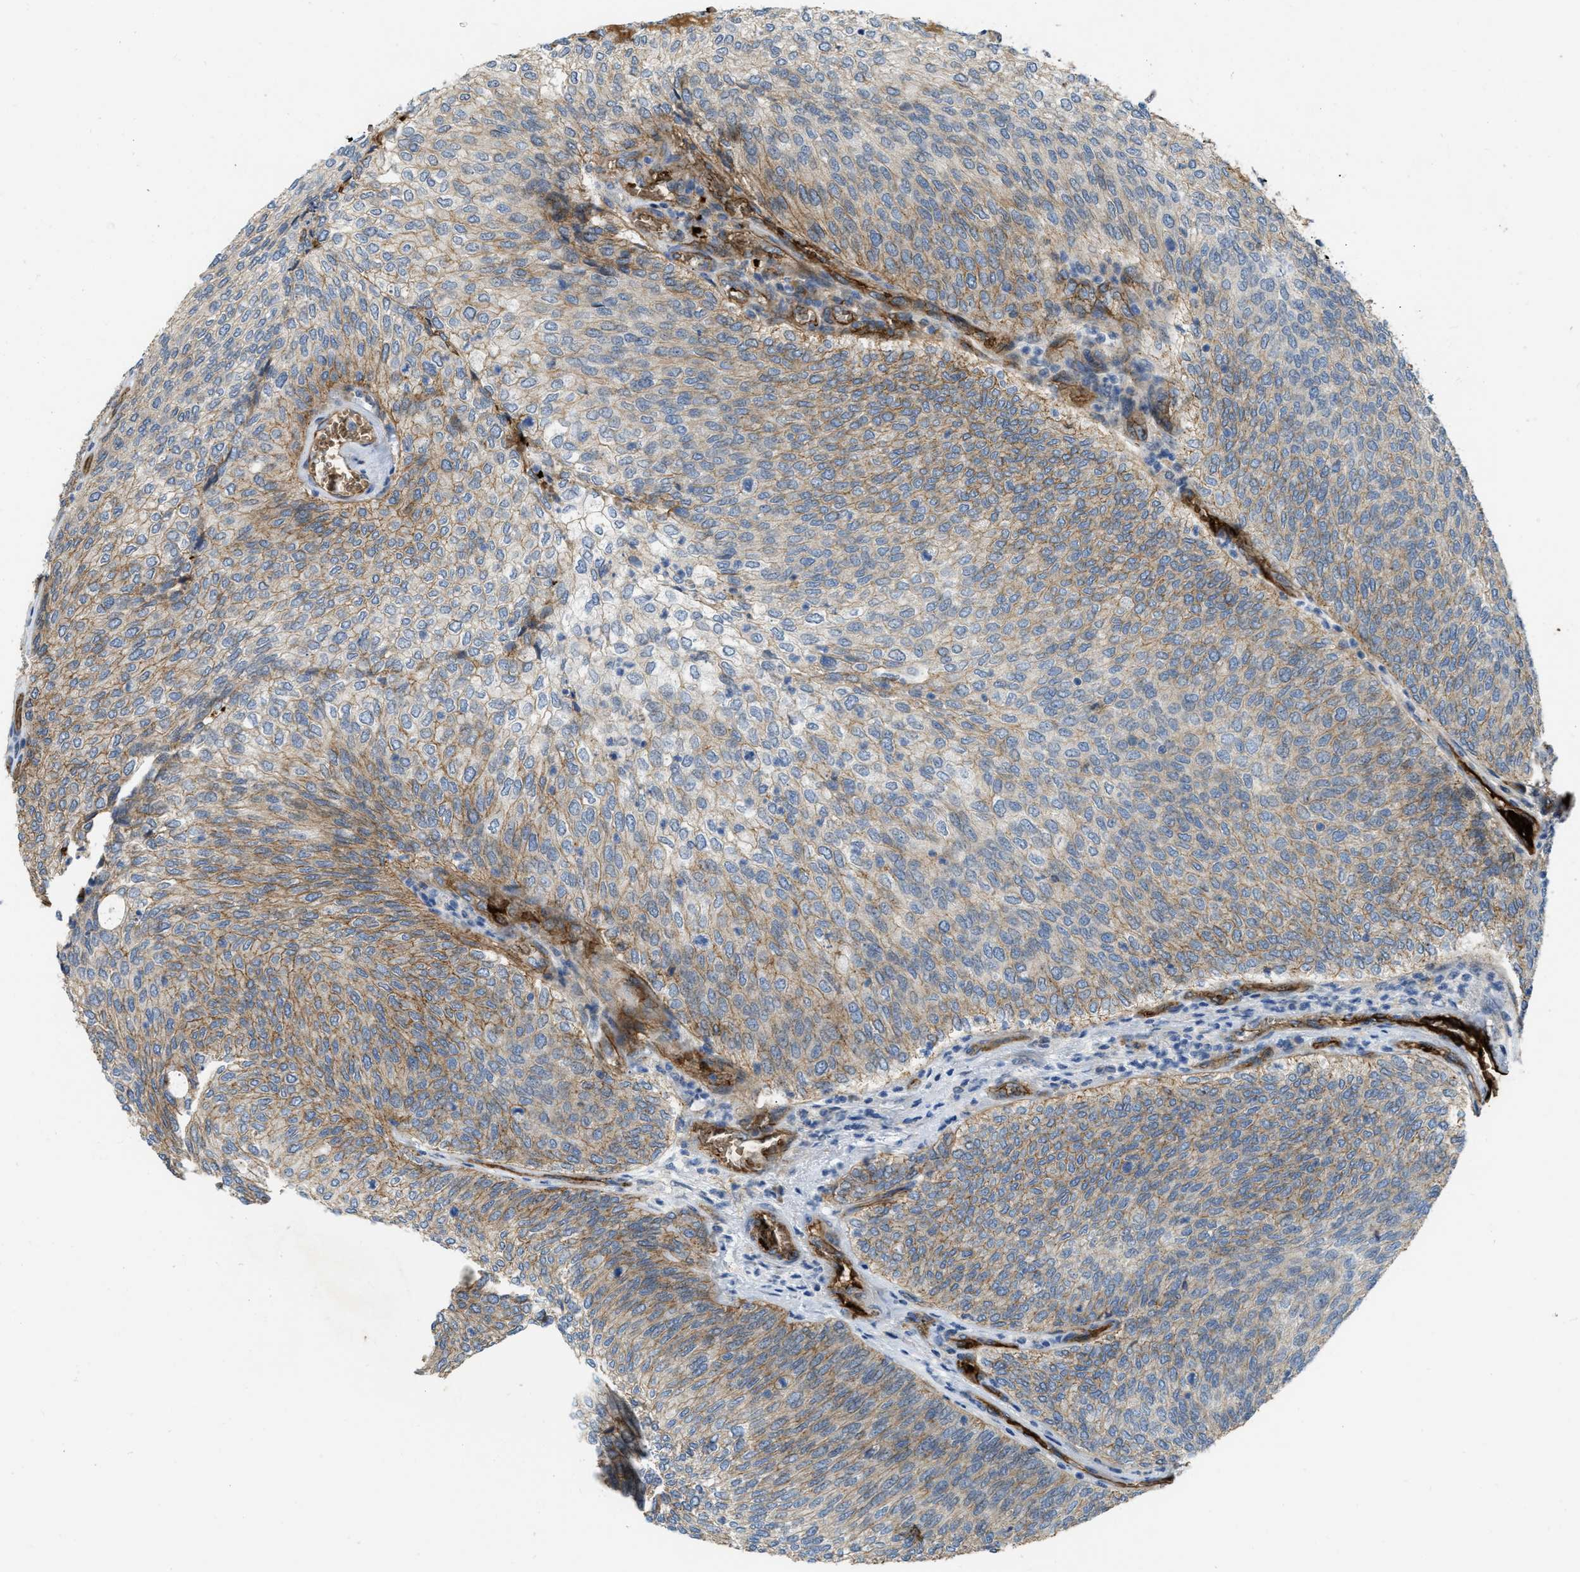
{"staining": {"intensity": "moderate", "quantity": "25%-75%", "location": "cytoplasmic/membranous"}, "tissue": "urothelial cancer", "cell_type": "Tumor cells", "image_type": "cancer", "snomed": [{"axis": "morphology", "description": "Urothelial carcinoma, Low grade"}, {"axis": "topography", "description": "Urinary bladder"}], "caption": "Immunohistochemistry image of urothelial cancer stained for a protein (brown), which displays medium levels of moderate cytoplasmic/membranous staining in approximately 25%-75% of tumor cells.", "gene": "ERC1", "patient": {"sex": "female", "age": 79}}